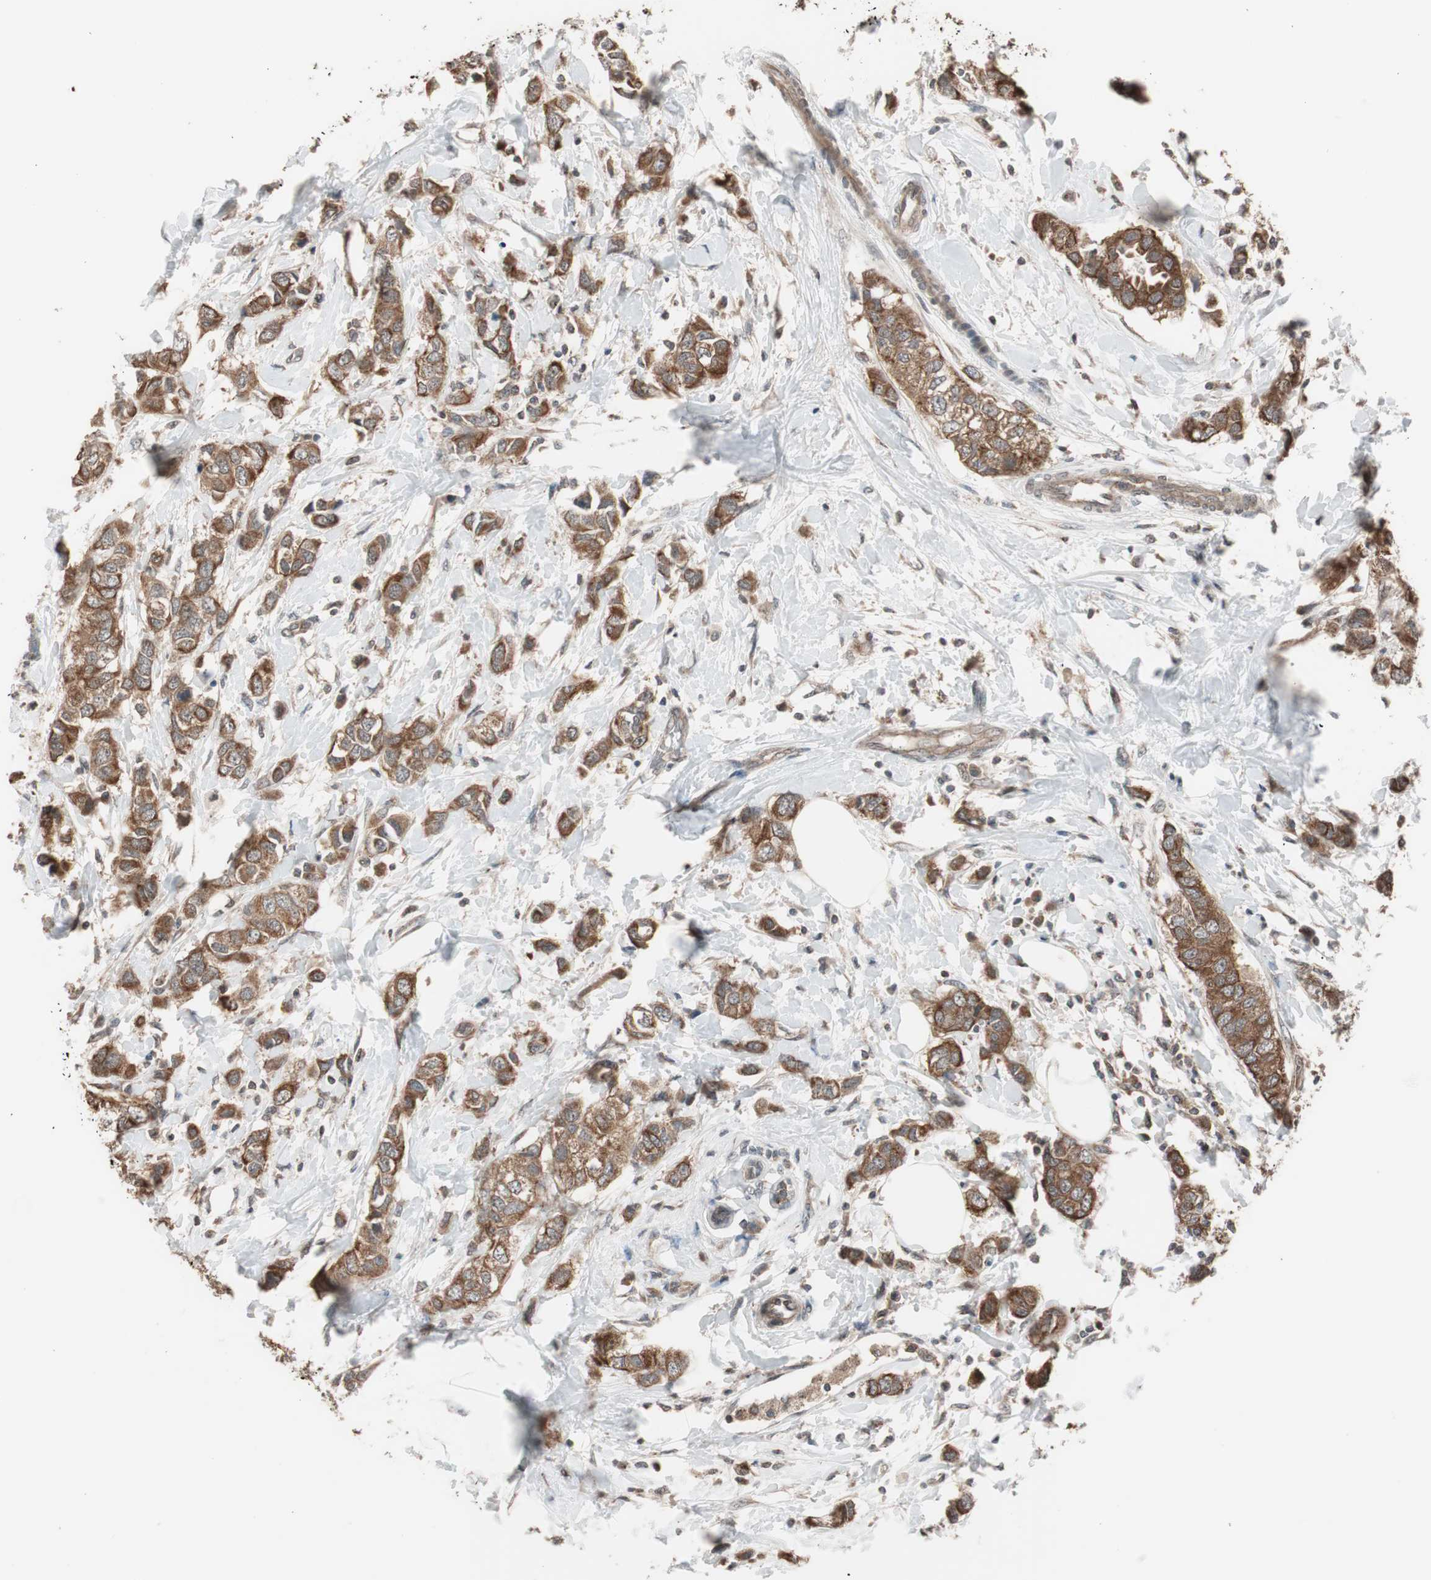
{"staining": {"intensity": "moderate", "quantity": ">75%", "location": "cytoplasmic/membranous"}, "tissue": "breast cancer", "cell_type": "Tumor cells", "image_type": "cancer", "snomed": [{"axis": "morphology", "description": "Duct carcinoma"}, {"axis": "topography", "description": "Breast"}], "caption": "Infiltrating ductal carcinoma (breast) tissue exhibits moderate cytoplasmic/membranous staining in approximately >75% of tumor cells, visualized by immunohistochemistry. Nuclei are stained in blue.", "gene": "FBXO5", "patient": {"sex": "female", "age": 50}}